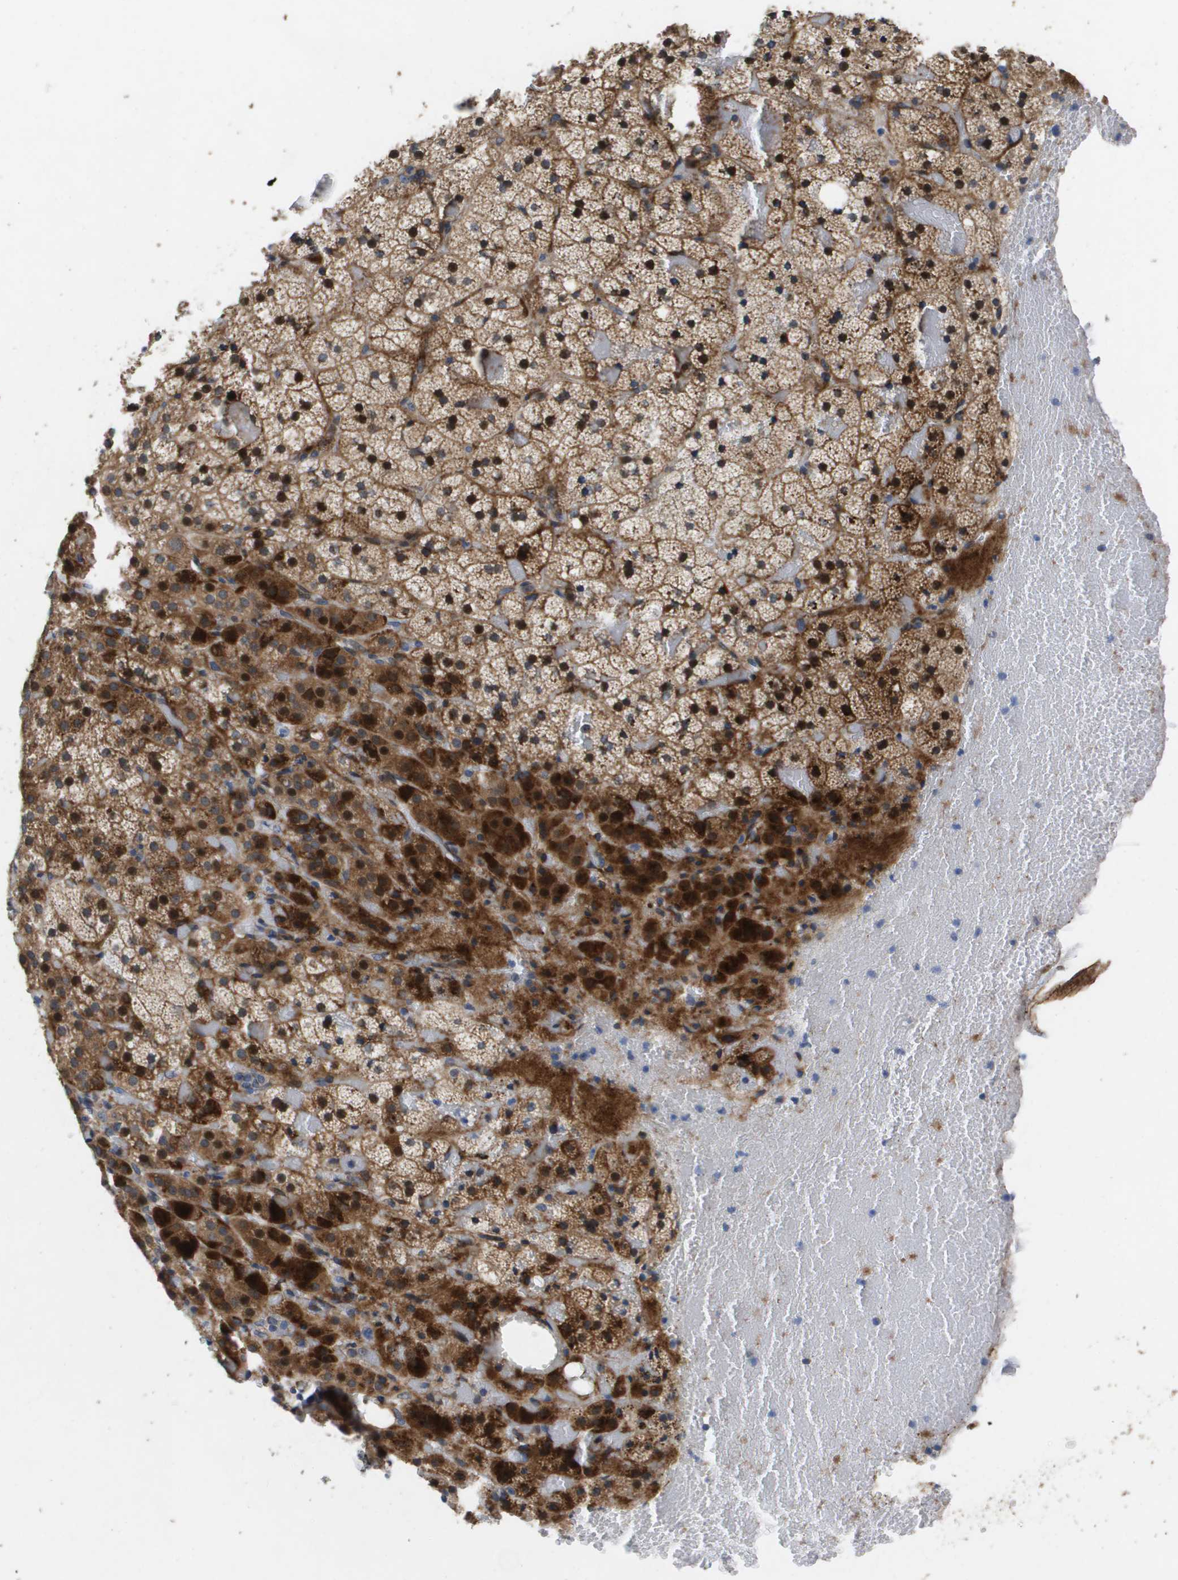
{"staining": {"intensity": "strong", "quantity": ">75%", "location": "cytoplasmic/membranous,nuclear"}, "tissue": "adrenal gland", "cell_type": "Glandular cells", "image_type": "normal", "snomed": [{"axis": "morphology", "description": "Normal tissue, NOS"}, {"axis": "topography", "description": "Adrenal gland"}], "caption": "Approximately >75% of glandular cells in benign adrenal gland reveal strong cytoplasmic/membranous,nuclear protein staining as visualized by brown immunohistochemical staining.", "gene": "ENTPD2", "patient": {"sex": "female", "age": 59}}